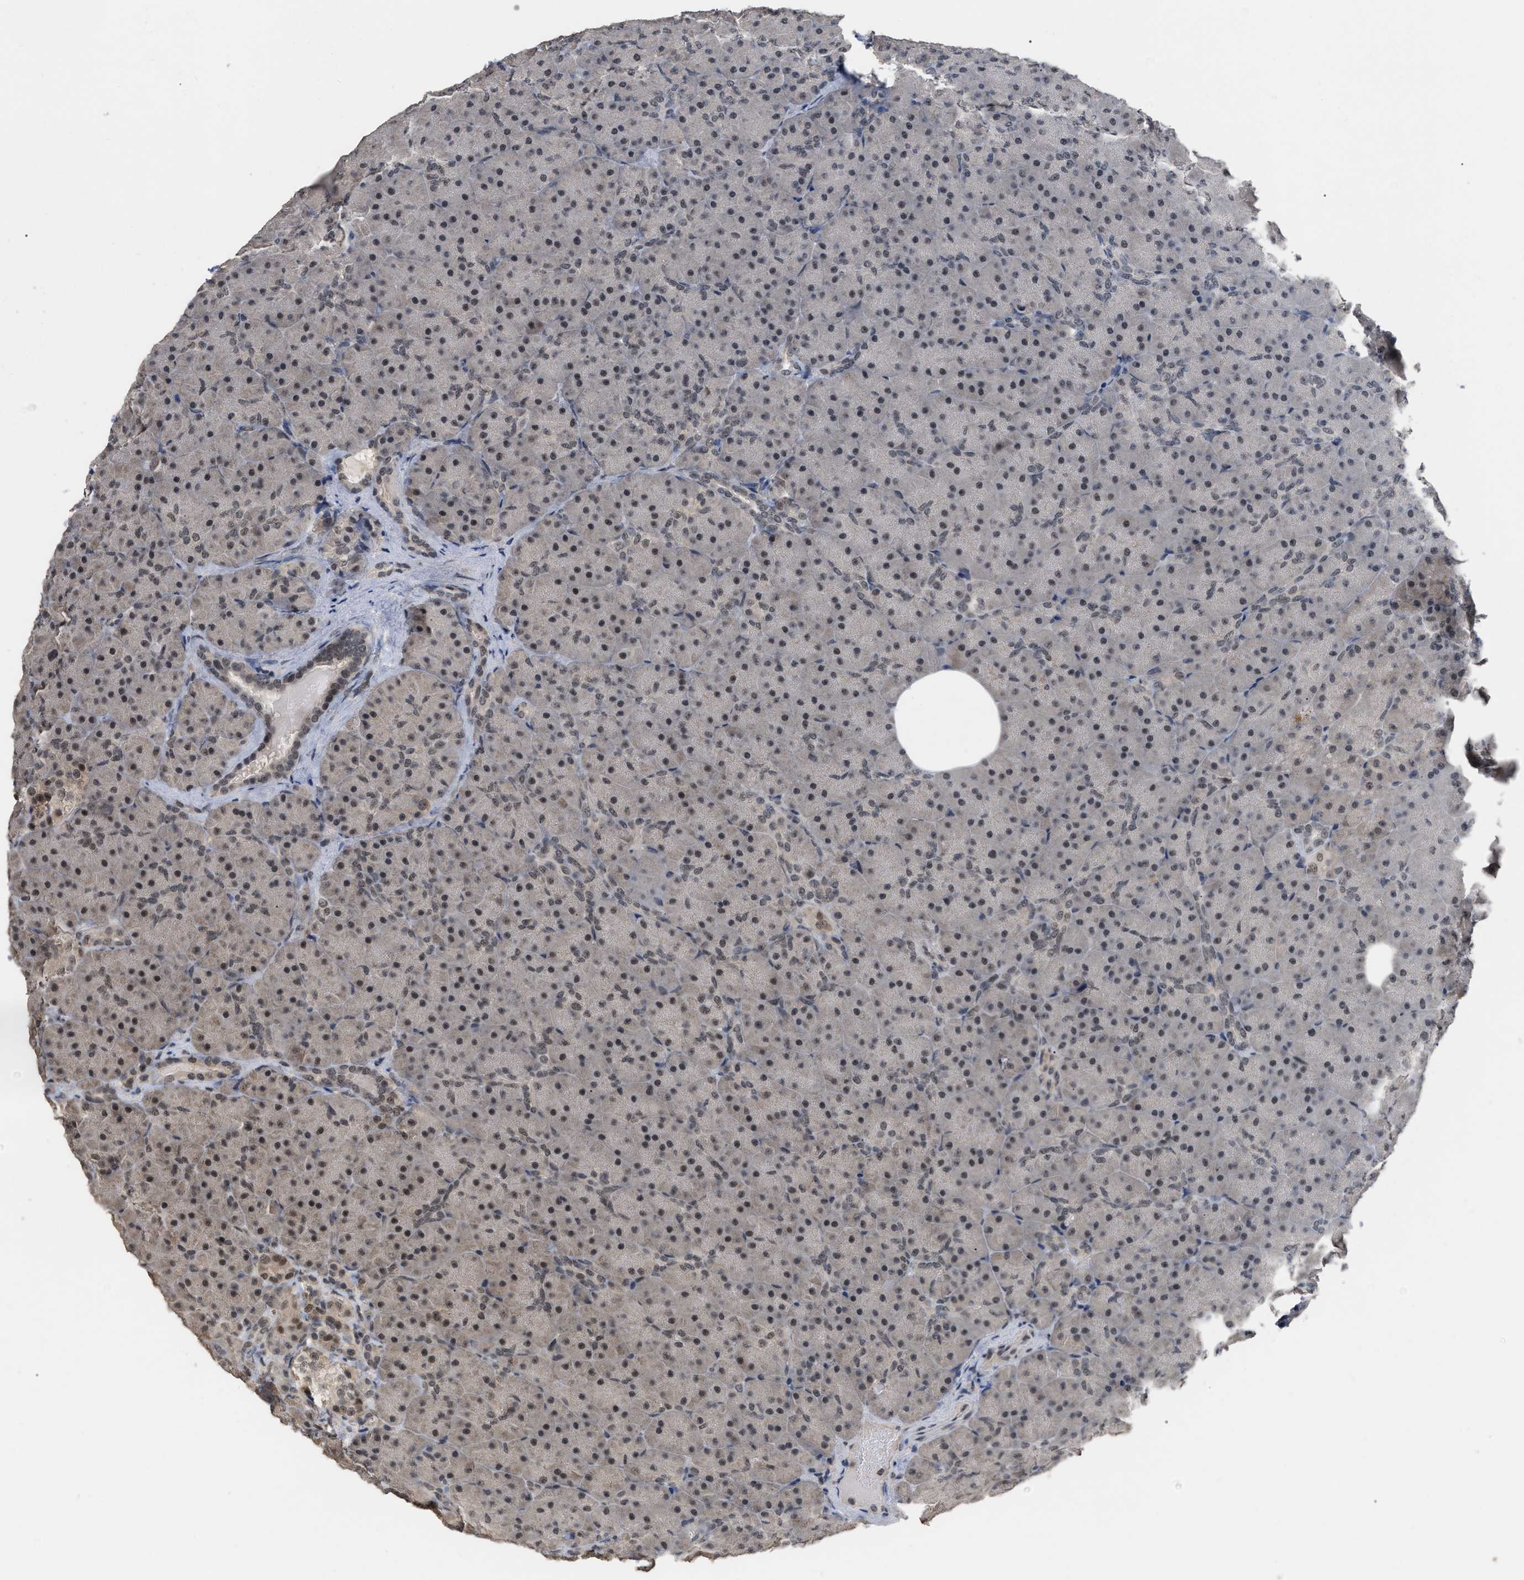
{"staining": {"intensity": "weak", "quantity": ">75%", "location": "nuclear"}, "tissue": "pancreas", "cell_type": "Exocrine glandular cells", "image_type": "normal", "snomed": [{"axis": "morphology", "description": "Normal tissue, NOS"}, {"axis": "topography", "description": "Pancreas"}], "caption": "Weak nuclear expression for a protein is appreciated in about >75% of exocrine glandular cells of benign pancreas using immunohistochemistry.", "gene": "JAZF1", "patient": {"sex": "male", "age": 66}}